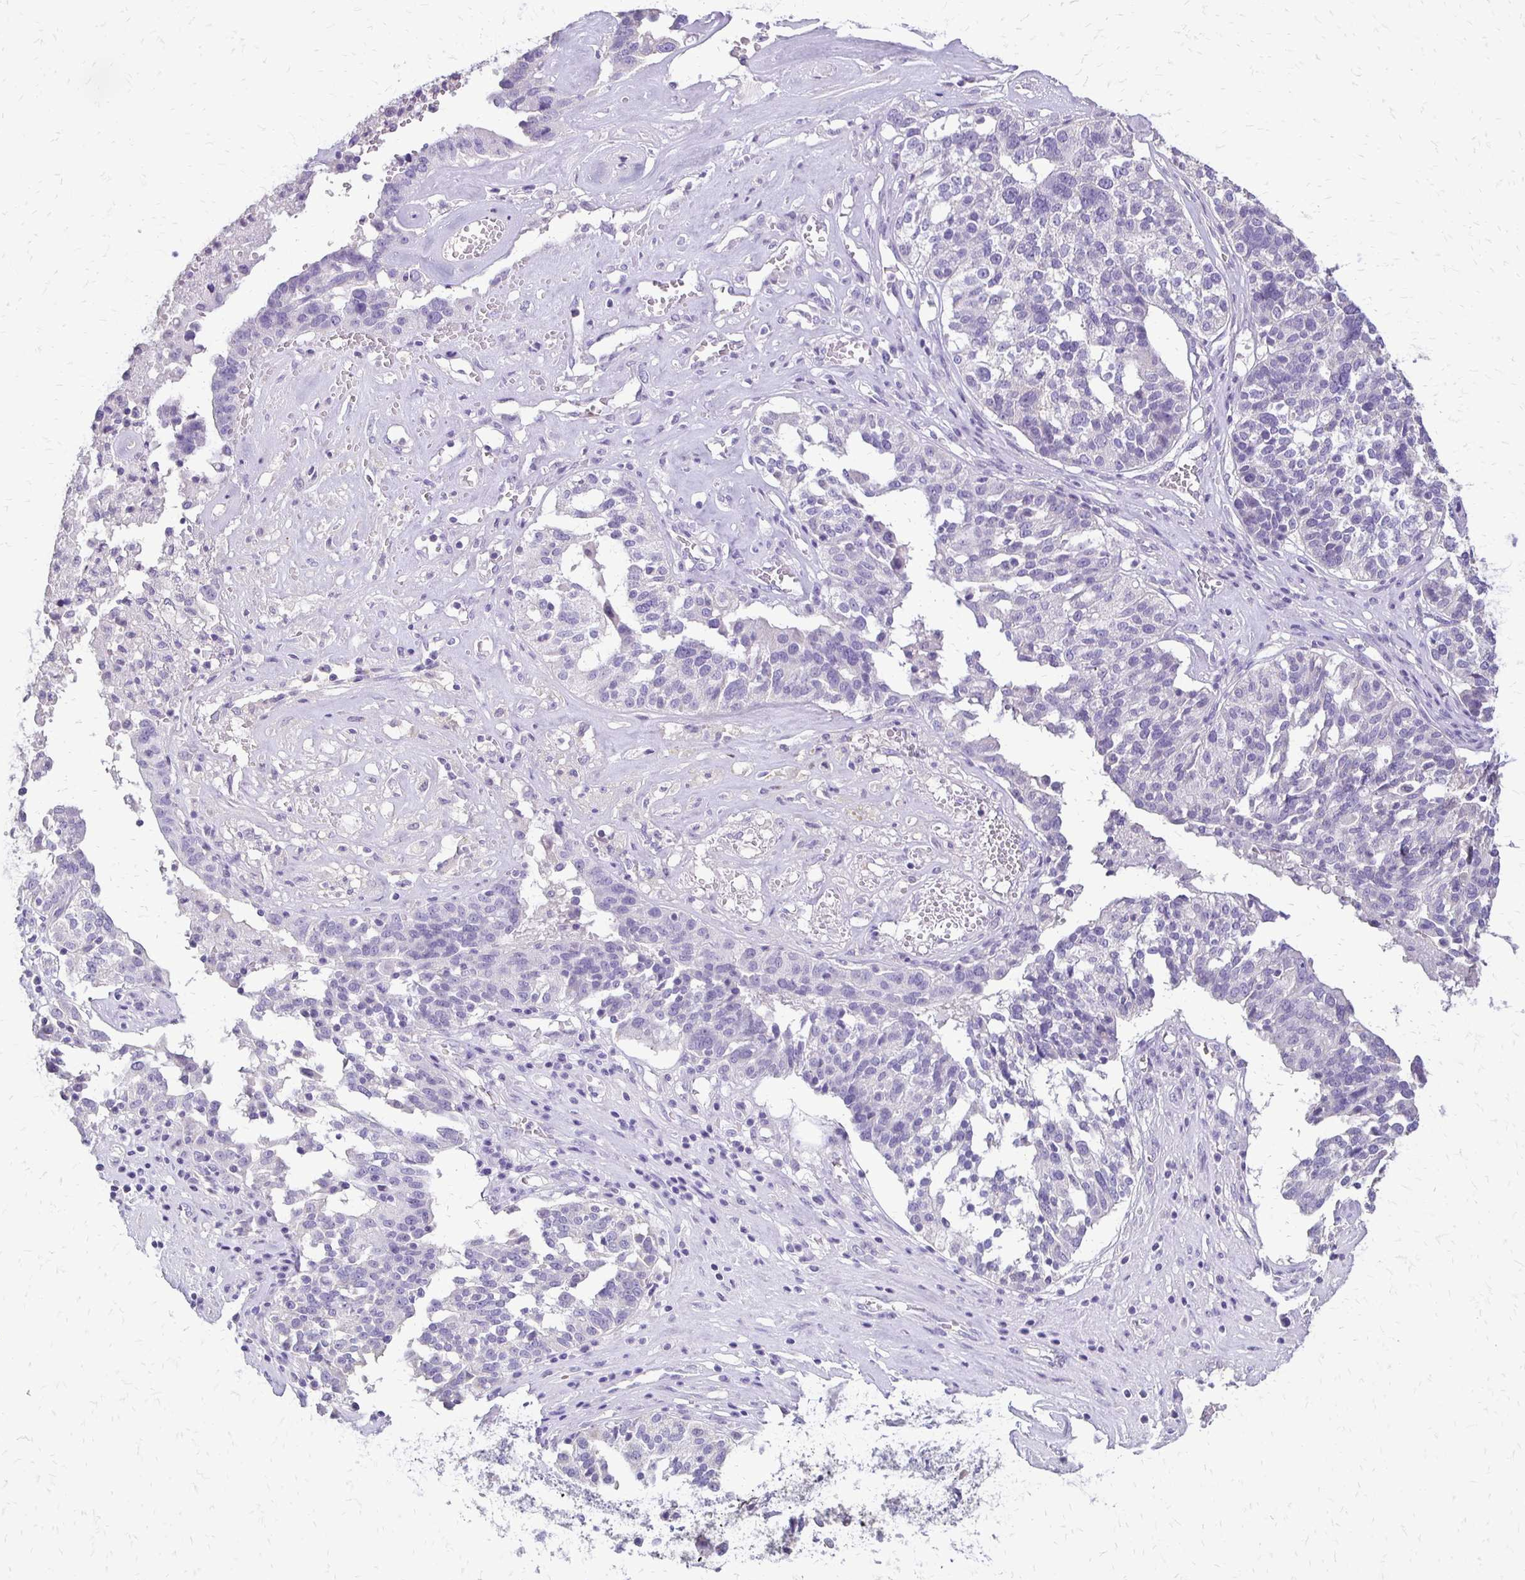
{"staining": {"intensity": "negative", "quantity": "none", "location": "none"}, "tissue": "ovarian cancer", "cell_type": "Tumor cells", "image_type": "cancer", "snomed": [{"axis": "morphology", "description": "Cystadenocarcinoma, serous, NOS"}, {"axis": "topography", "description": "Ovary"}], "caption": "IHC micrograph of human serous cystadenocarcinoma (ovarian) stained for a protein (brown), which reveals no expression in tumor cells.", "gene": "ALPG", "patient": {"sex": "female", "age": 59}}